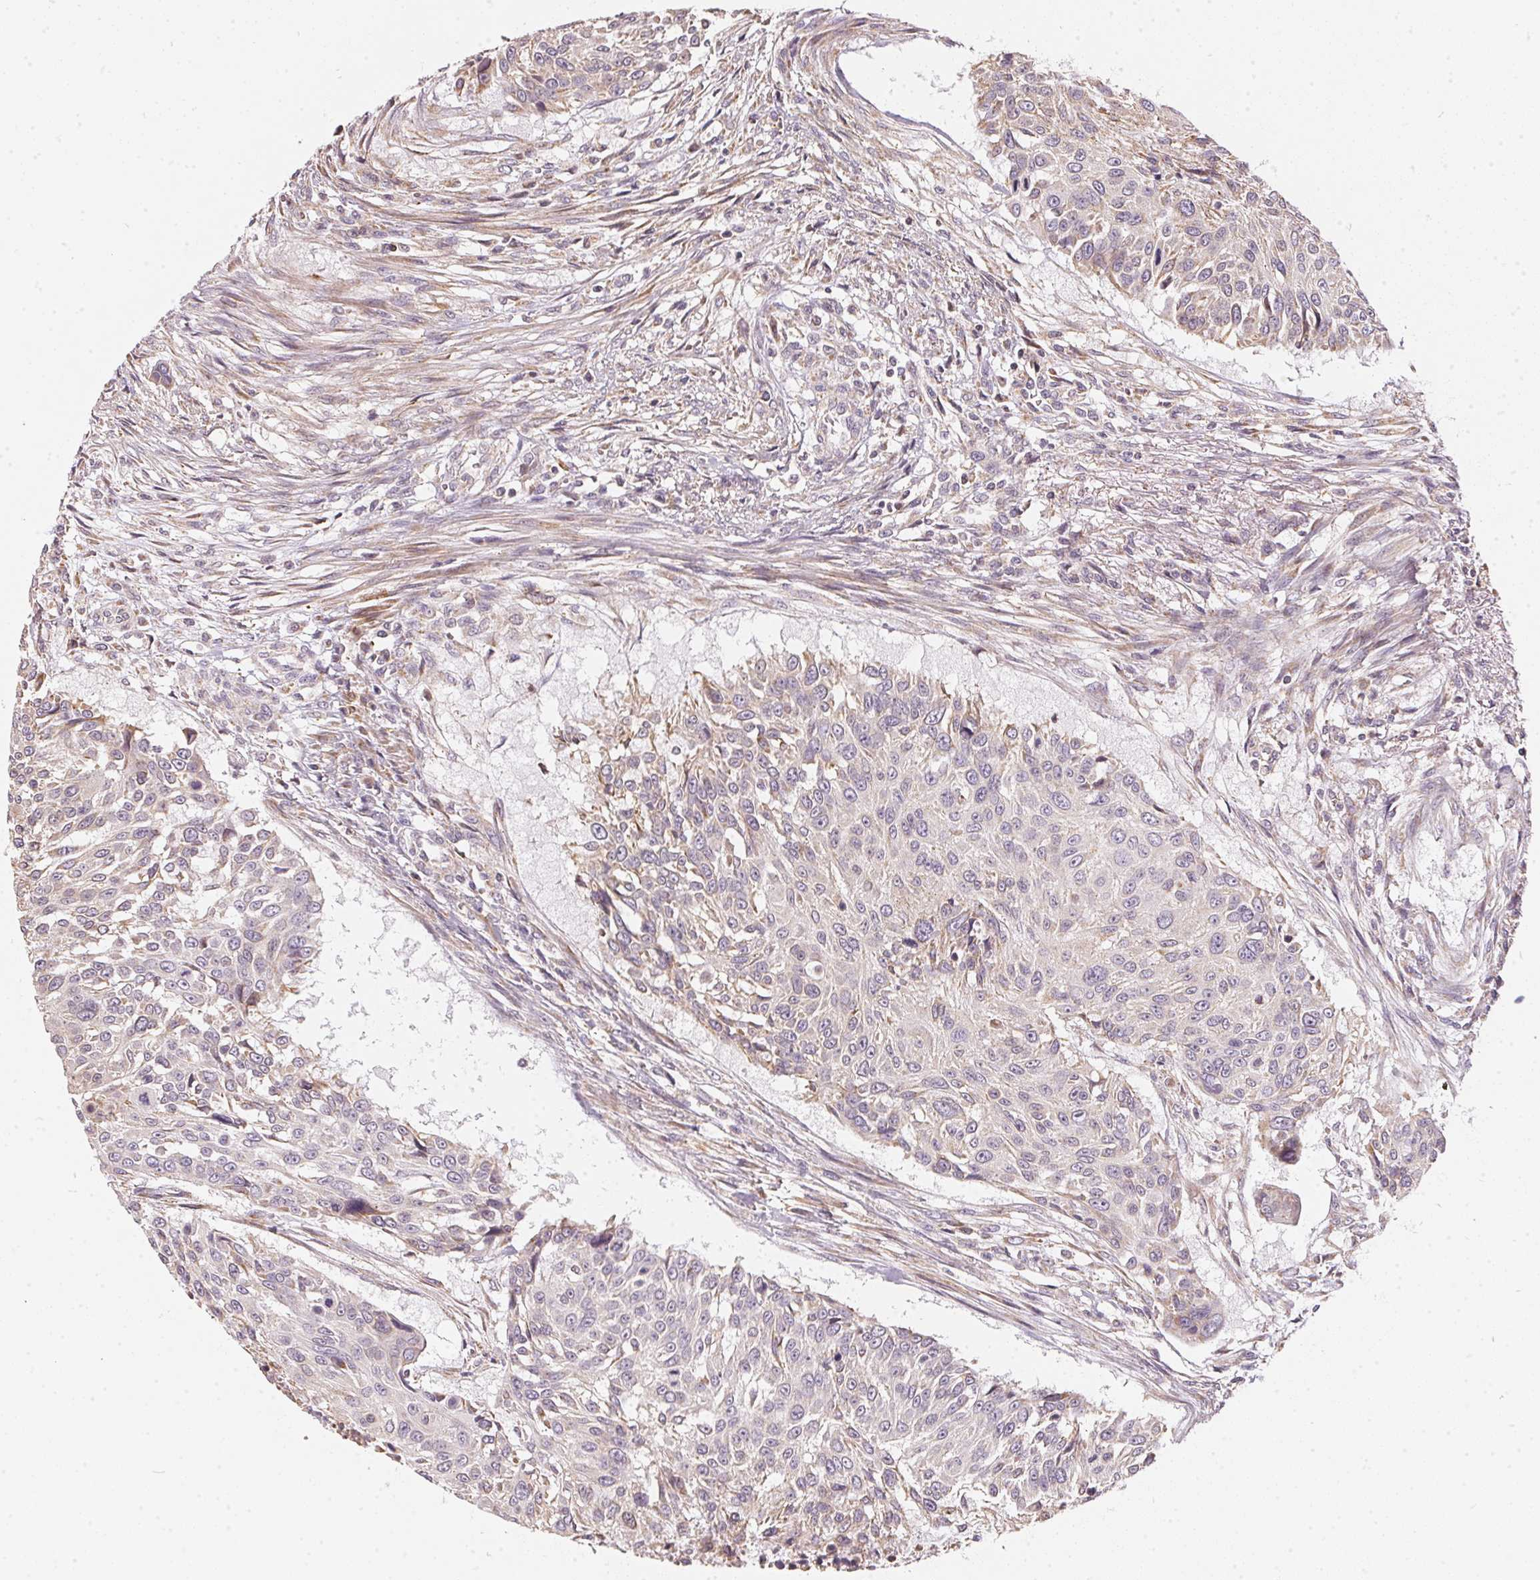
{"staining": {"intensity": "negative", "quantity": "none", "location": "none"}, "tissue": "urothelial cancer", "cell_type": "Tumor cells", "image_type": "cancer", "snomed": [{"axis": "morphology", "description": "Urothelial carcinoma, NOS"}, {"axis": "topography", "description": "Urinary bladder"}], "caption": "DAB immunohistochemical staining of transitional cell carcinoma shows no significant positivity in tumor cells. Nuclei are stained in blue.", "gene": "VWA5B2", "patient": {"sex": "male", "age": 55}}